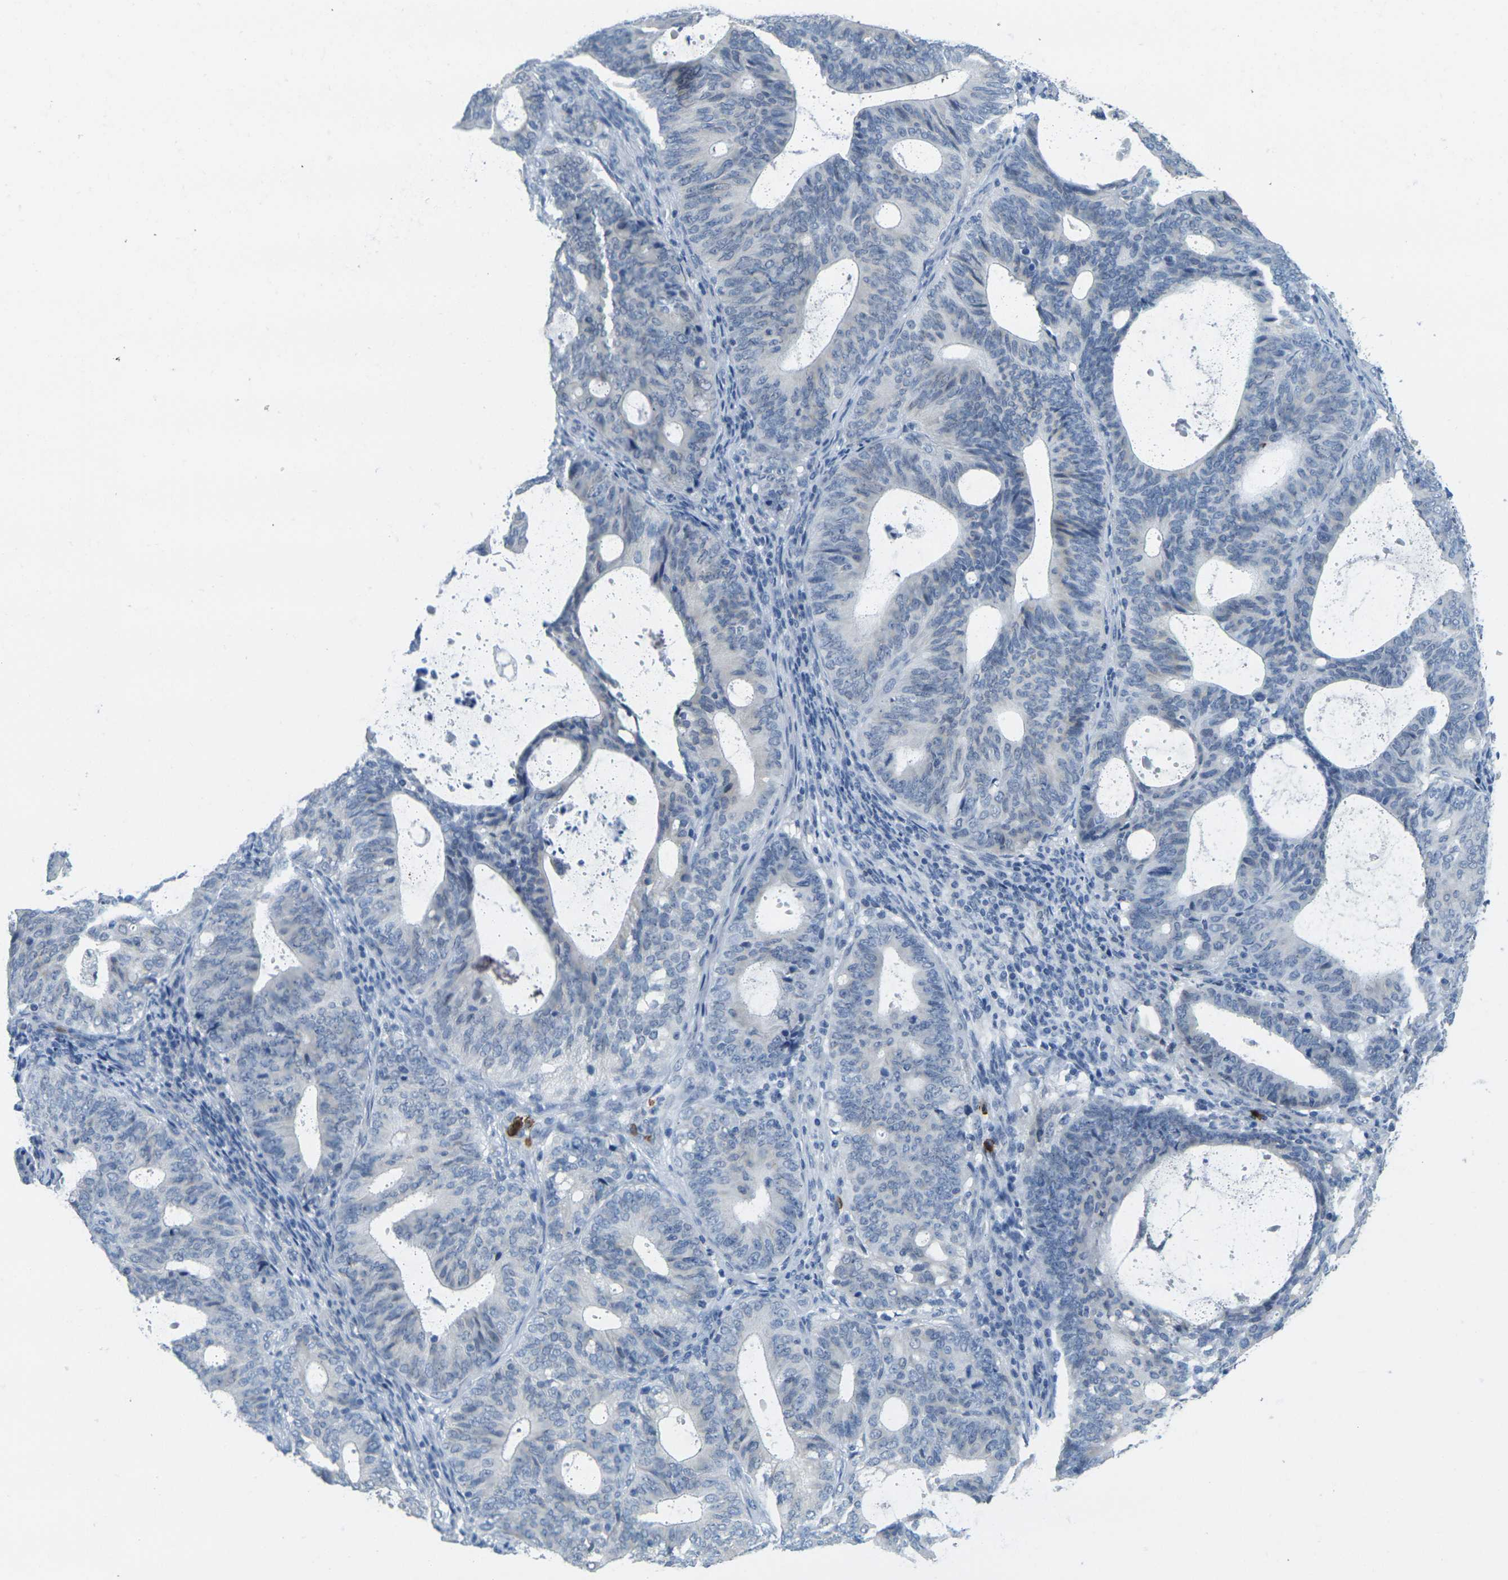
{"staining": {"intensity": "negative", "quantity": "none", "location": "none"}, "tissue": "endometrial cancer", "cell_type": "Tumor cells", "image_type": "cancer", "snomed": [{"axis": "morphology", "description": "Adenocarcinoma, NOS"}, {"axis": "topography", "description": "Uterus"}], "caption": "Endometrial cancer was stained to show a protein in brown. There is no significant staining in tumor cells.", "gene": "GPR15", "patient": {"sex": "female", "age": 83}}